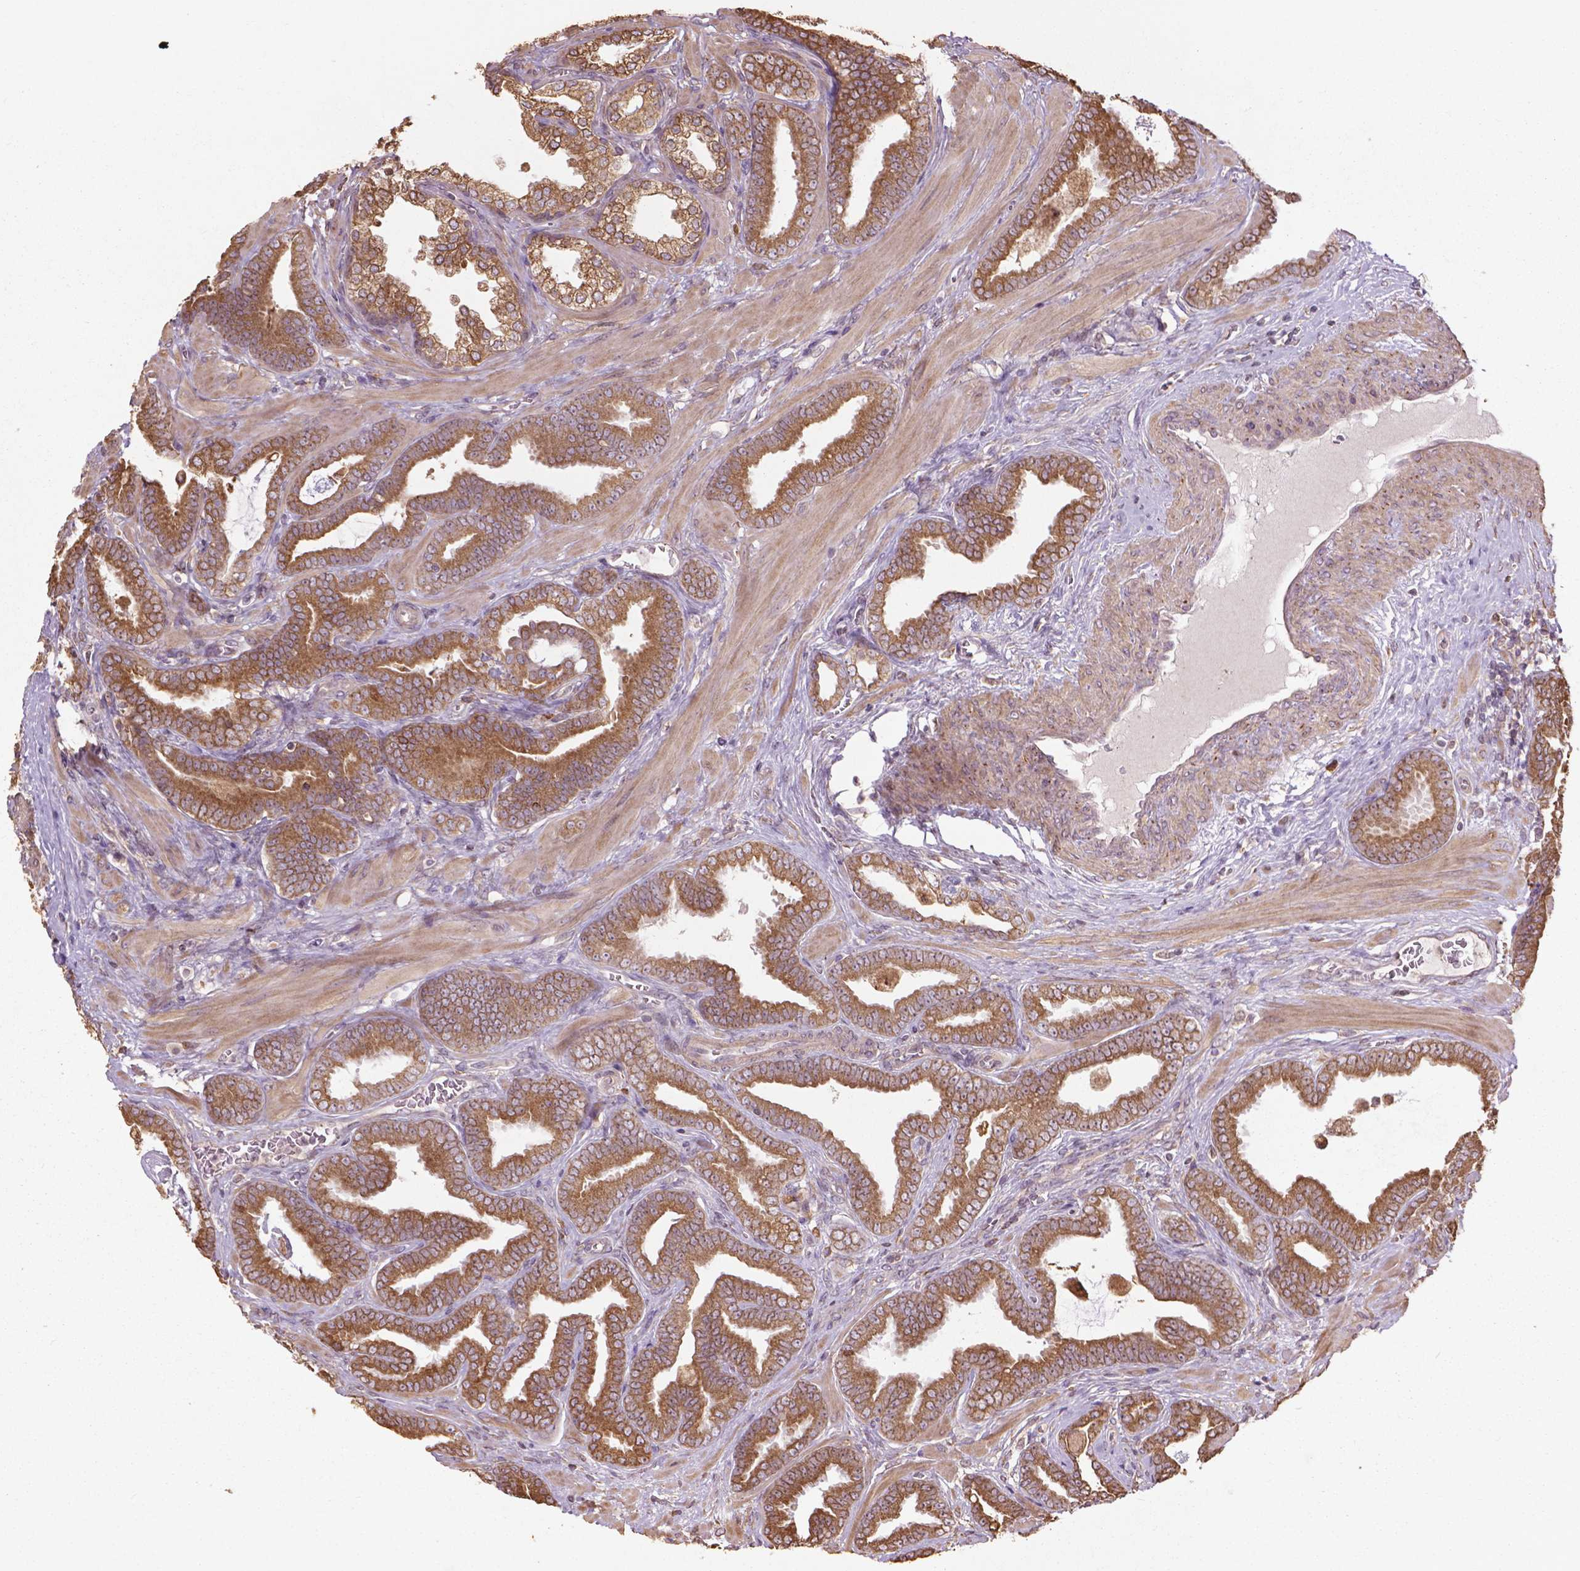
{"staining": {"intensity": "moderate", "quantity": ">75%", "location": "cytoplasmic/membranous"}, "tissue": "prostate cancer", "cell_type": "Tumor cells", "image_type": "cancer", "snomed": [{"axis": "morphology", "description": "Adenocarcinoma, Low grade"}, {"axis": "topography", "description": "Prostate"}], "caption": "A medium amount of moderate cytoplasmic/membranous expression is seen in about >75% of tumor cells in prostate low-grade adenocarcinoma tissue.", "gene": "GAS1", "patient": {"sex": "male", "age": 63}}